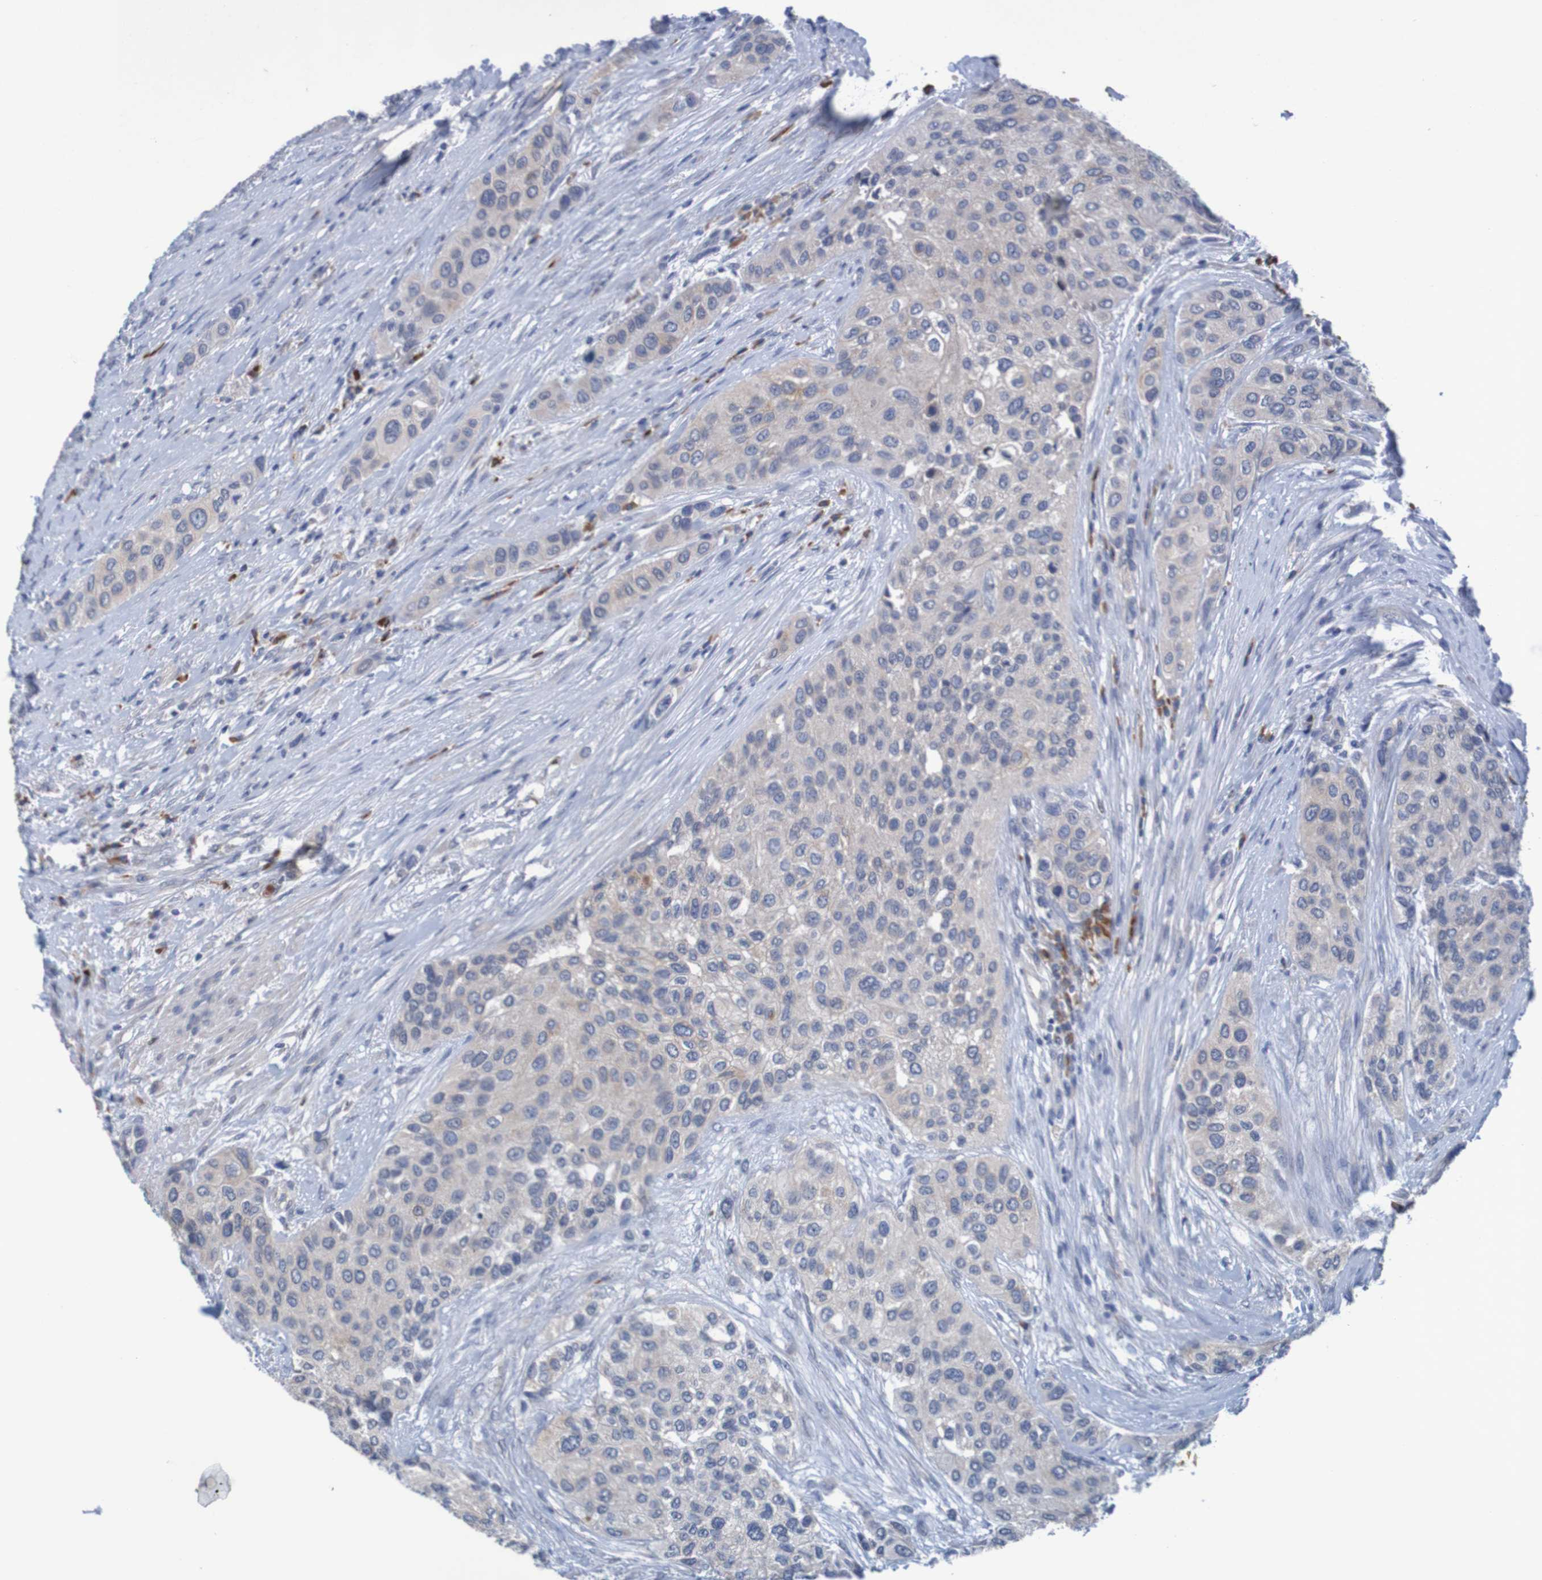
{"staining": {"intensity": "weak", "quantity": "25%-75%", "location": "cytoplasmic/membranous"}, "tissue": "urothelial cancer", "cell_type": "Tumor cells", "image_type": "cancer", "snomed": [{"axis": "morphology", "description": "Urothelial carcinoma, High grade"}, {"axis": "topography", "description": "Urinary bladder"}], "caption": "Protein expression analysis of human urothelial carcinoma (high-grade) reveals weak cytoplasmic/membranous expression in about 25%-75% of tumor cells. (Brightfield microscopy of DAB IHC at high magnification).", "gene": "LTA", "patient": {"sex": "female", "age": 56}}